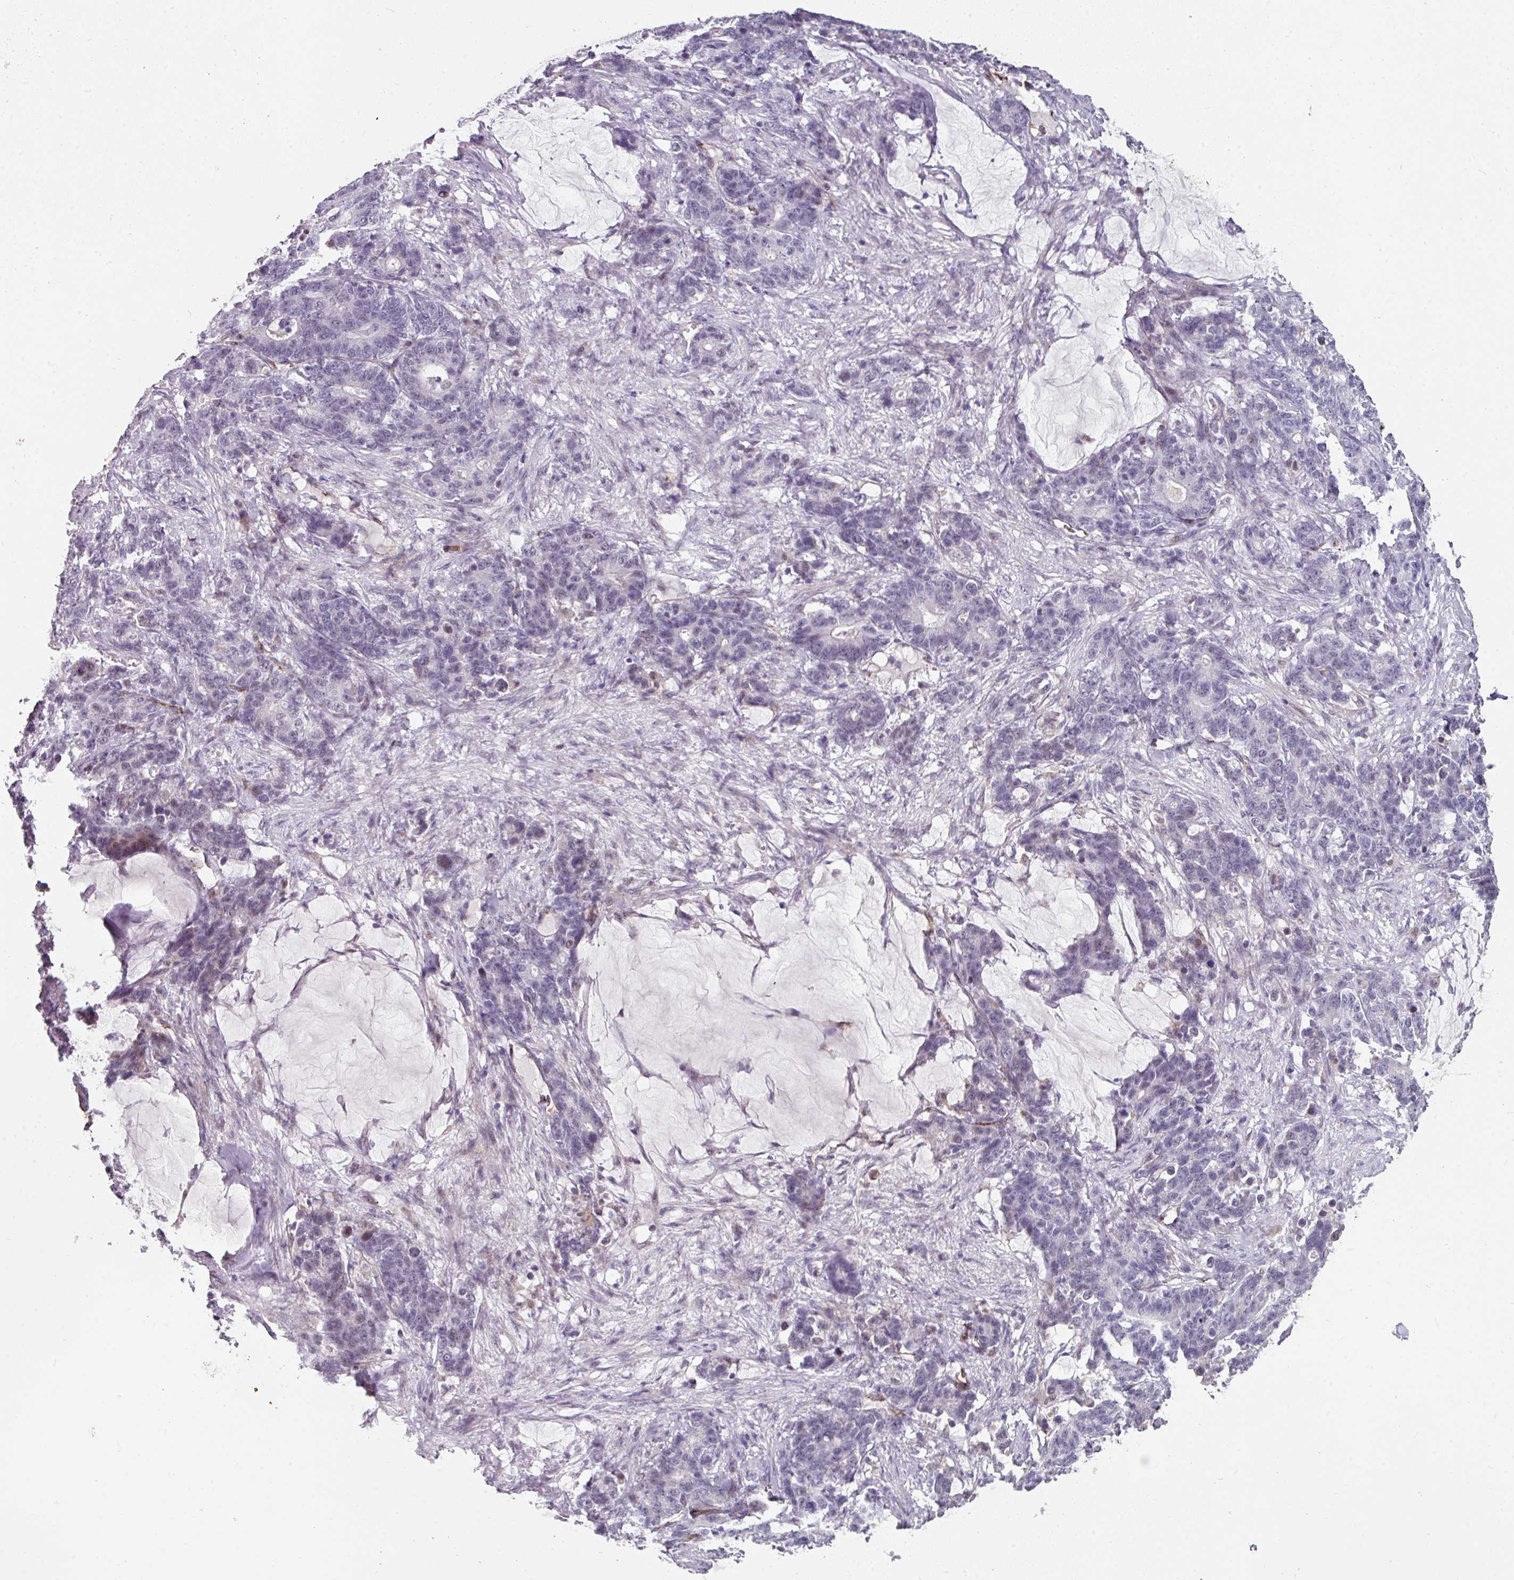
{"staining": {"intensity": "negative", "quantity": "none", "location": "none"}, "tissue": "stomach cancer", "cell_type": "Tumor cells", "image_type": "cancer", "snomed": [{"axis": "morphology", "description": "Normal tissue, NOS"}, {"axis": "morphology", "description": "Adenocarcinoma, NOS"}, {"axis": "topography", "description": "Stomach"}], "caption": "Stomach cancer was stained to show a protein in brown. There is no significant expression in tumor cells.", "gene": "SIDT2", "patient": {"sex": "female", "age": 64}}